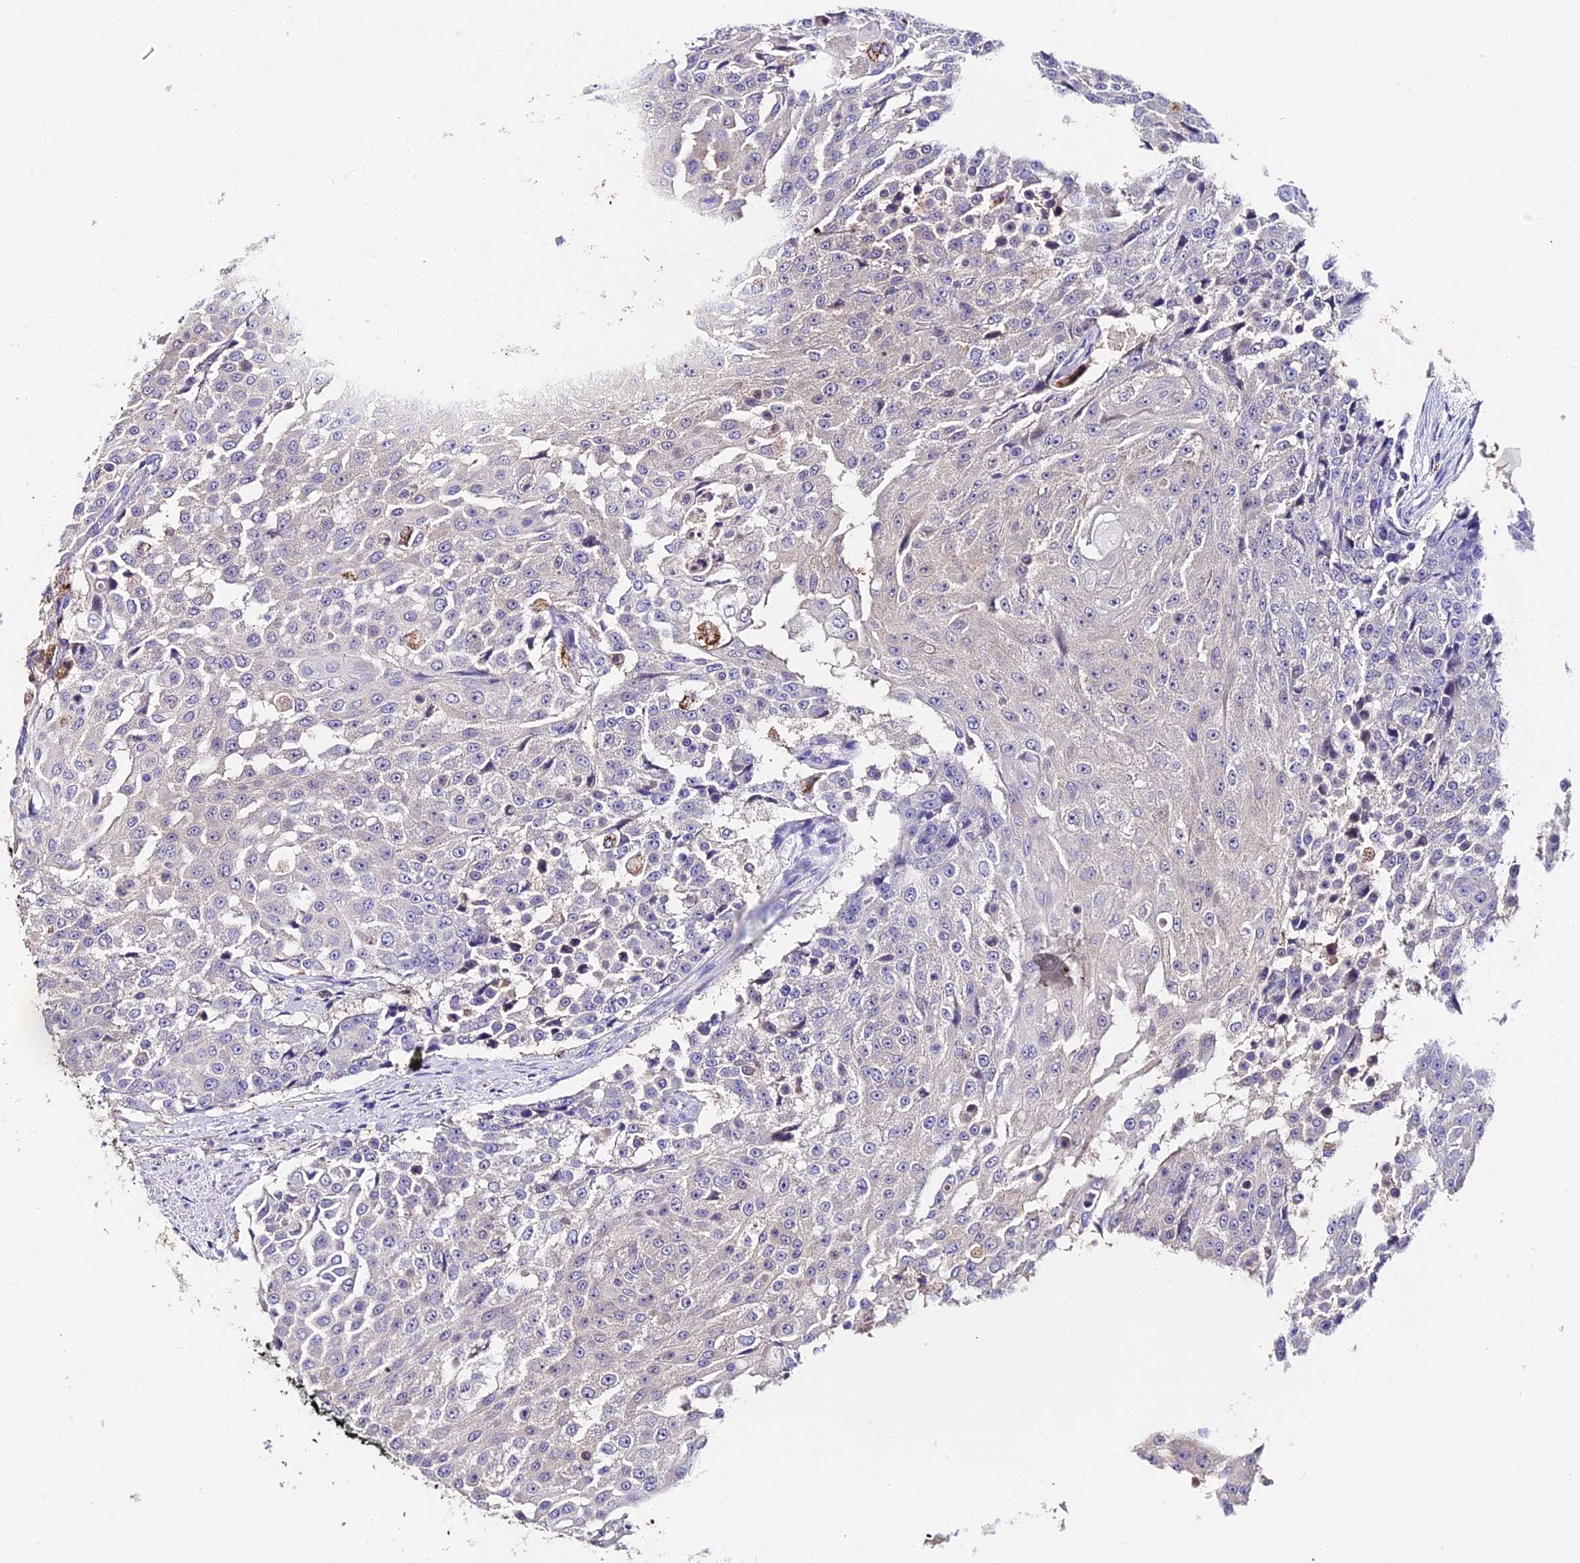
{"staining": {"intensity": "negative", "quantity": "none", "location": "none"}, "tissue": "urothelial cancer", "cell_type": "Tumor cells", "image_type": "cancer", "snomed": [{"axis": "morphology", "description": "Urothelial carcinoma, High grade"}, {"axis": "topography", "description": "Urinary bladder"}], "caption": "Immunohistochemistry histopathology image of human urothelial cancer stained for a protein (brown), which displays no staining in tumor cells.", "gene": "LYPD6", "patient": {"sex": "female", "age": 63}}